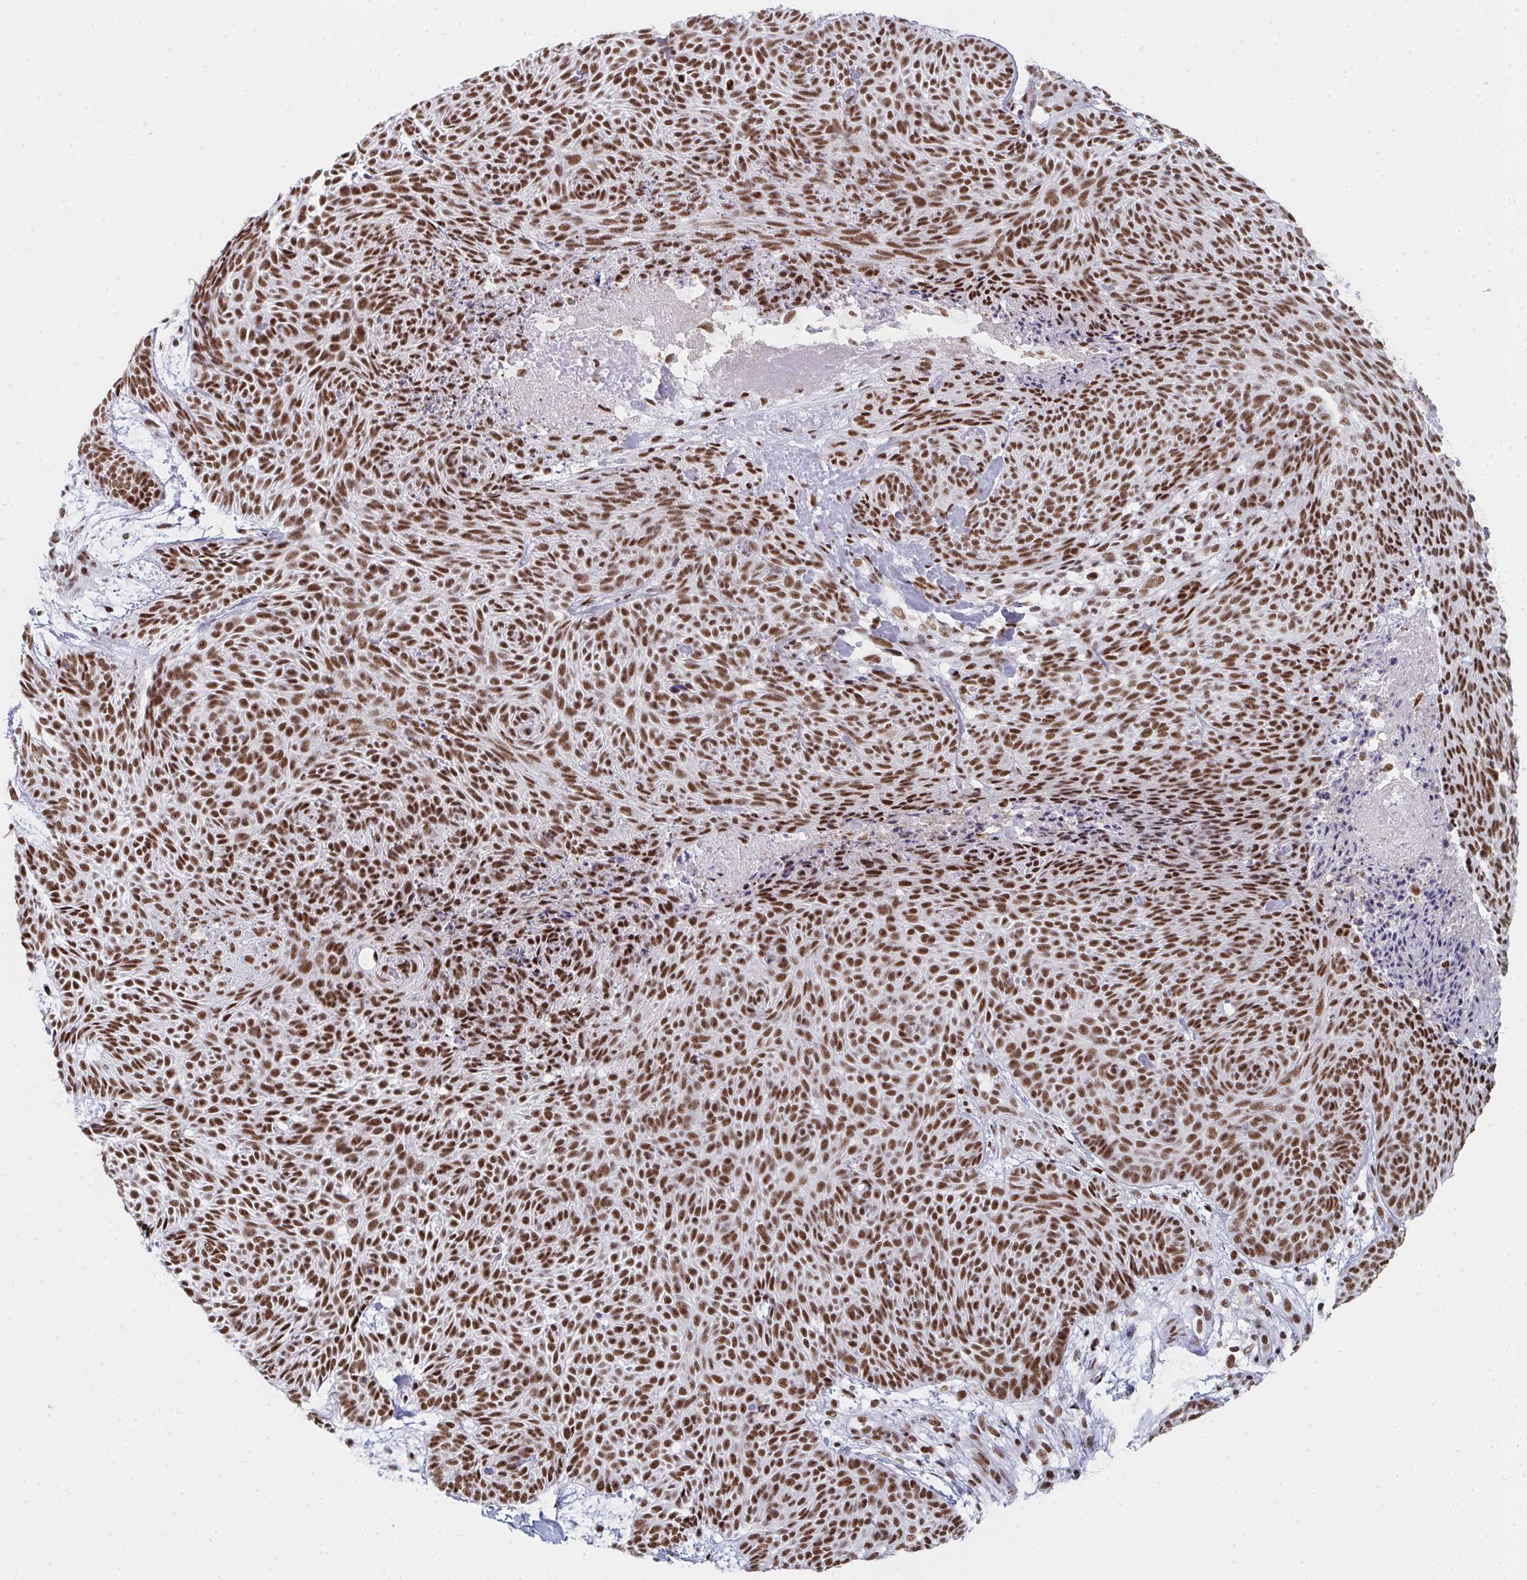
{"staining": {"intensity": "moderate", "quantity": ">75%", "location": "nuclear"}, "tissue": "skin cancer", "cell_type": "Tumor cells", "image_type": "cancer", "snomed": [{"axis": "morphology", "description": "Basal cell carcinoma"}, {"axis": "topography", "description": "Skin"}, {"axis": "topography", "description": "Skin of trunk"}], "caption": "Moderate nuclear protein positivity is identified in approximately >75% of tumor cells in skin cancer (basal cell carcinoma).", "gene": "SNRNP70", "patient": {"sex": "male", "age": 74}}